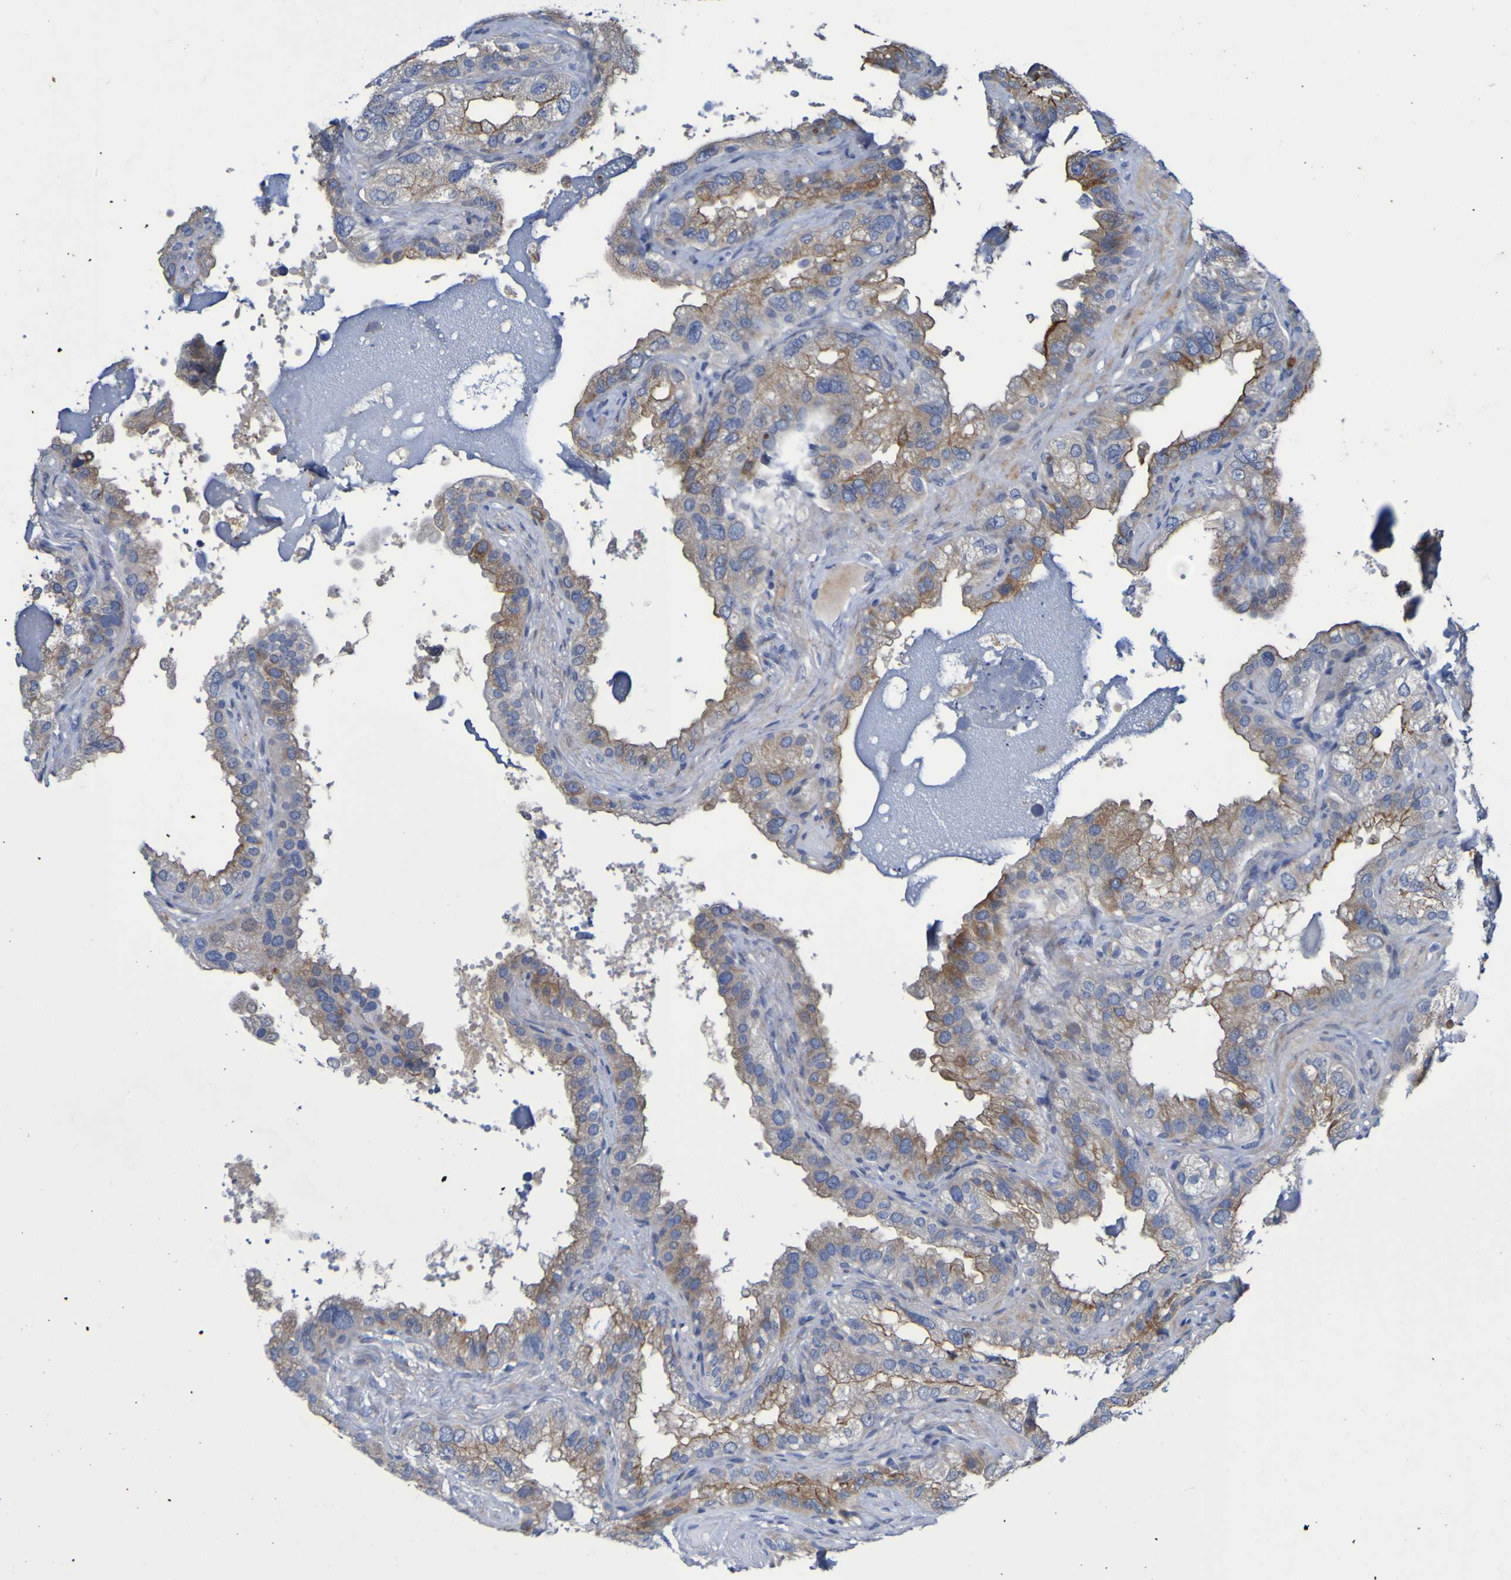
{"staining": {"intensity": "moderate", "quantity": ">75%", "location": "cytoplasmic/membranous"}, "tissue": "seminal vesicle", "cell_type": "Glandular cells", "image_type": "normal", "snomed": [{"axis": "morphology", "description": "Normal tissue, NOS"}, {"axis": "topography", "description": "Seminal veicle"}], "caption": "Benign seminal vesicle was stained to show a protein in brown. There is medium levels of moderate cytoplasmic/membranous positivity in about >75% of glandular cells. Nuclei are stained in blue.", "gene": "C11orf24", "patient": {"sex": "male", "age": 68}}